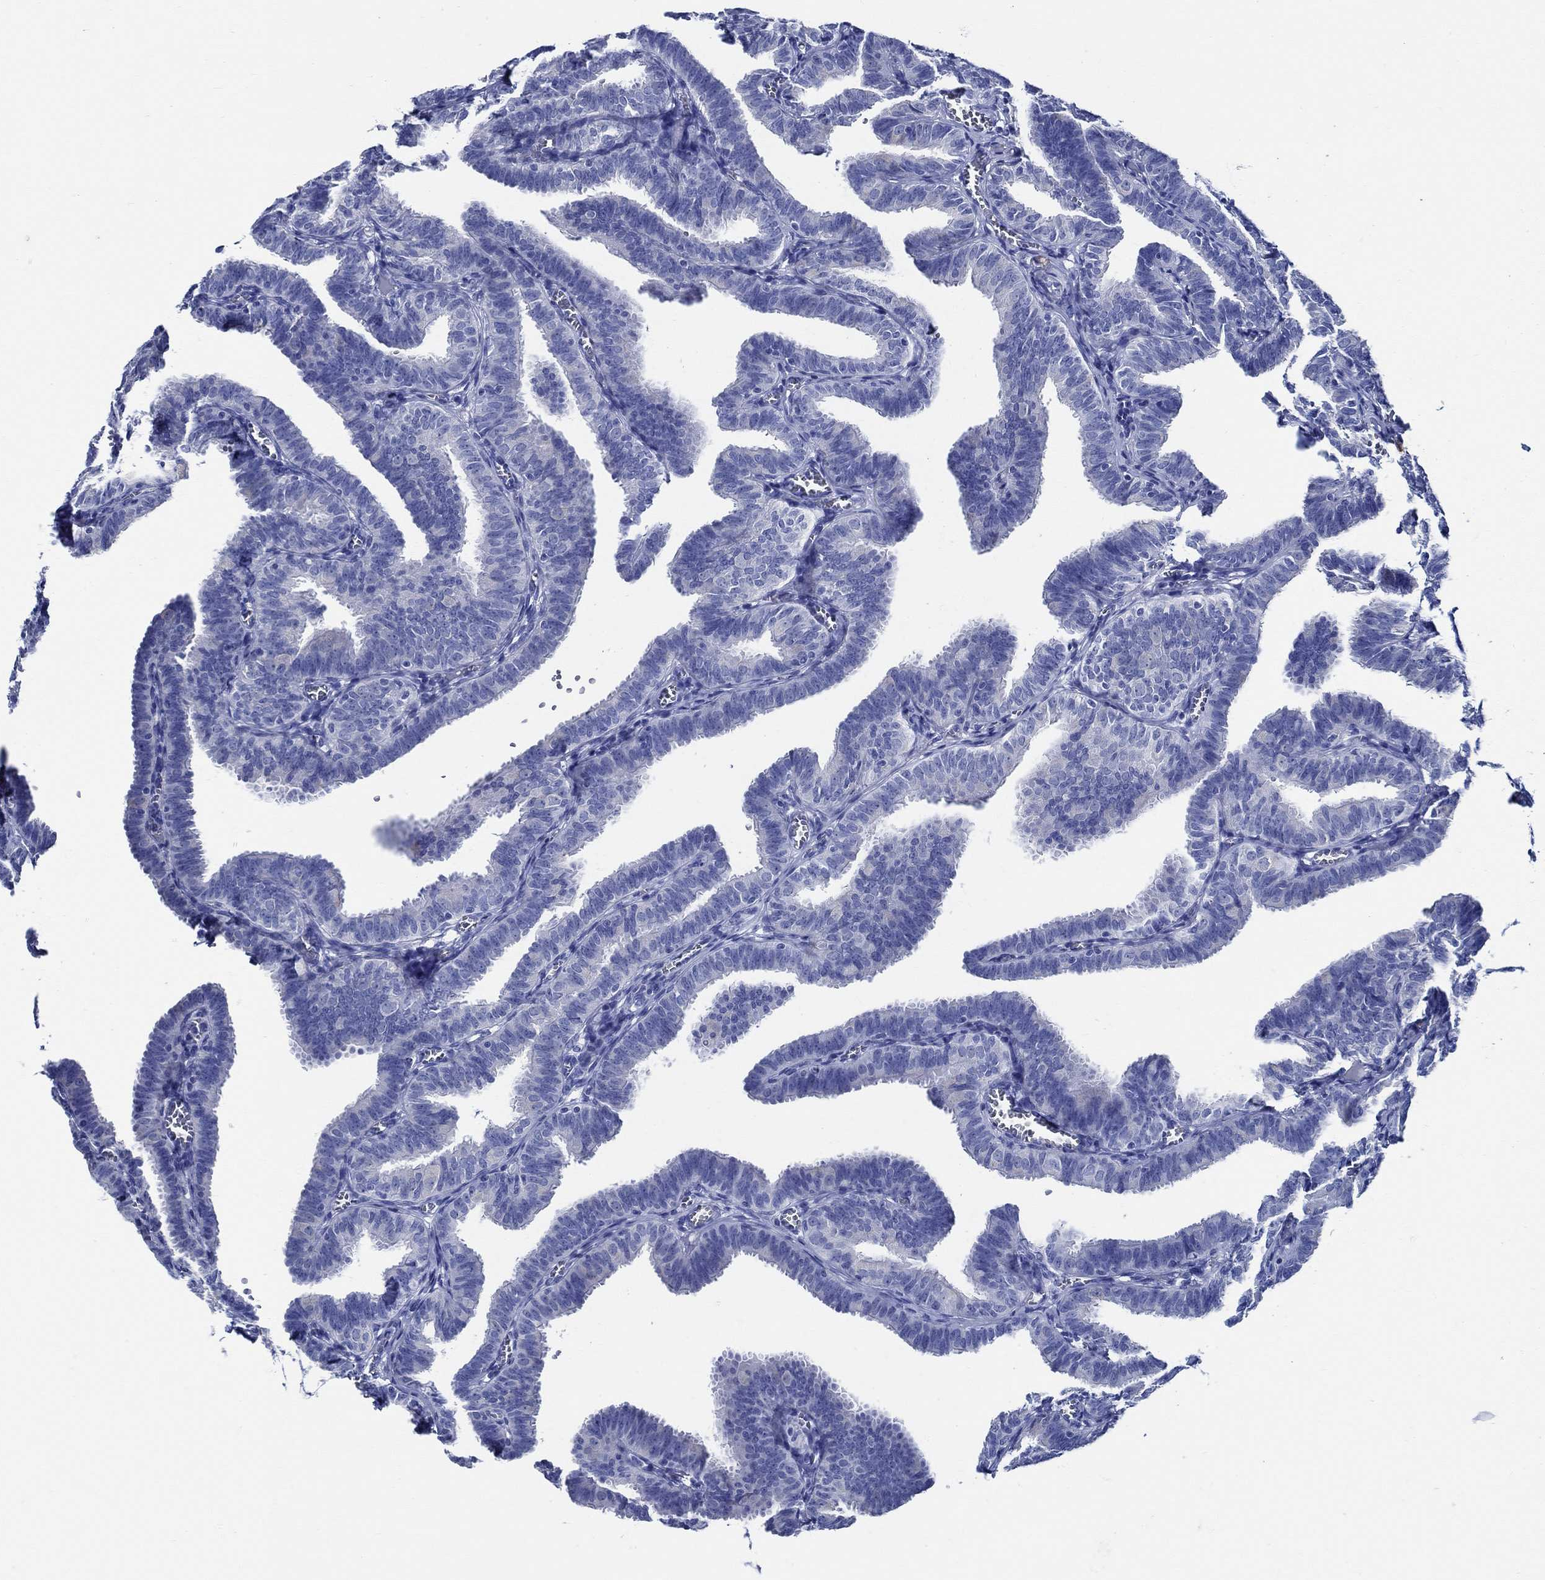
{"staining": {"intensity": "negative", "quantity": "none", "location": "none"}, "tissue": "fallopian tube", "cell_type": "Glandular cells", "image_type": "normal", "snomed": [{"axis": "morphology", "description": "Normal tissue, NOS"}, {"axis": "topography", "description": "Fallopian tube"}], "caption": "Normal fallopian tube was stained to show a protein in brown. There is no significant expression in glandular cells. Nuclei are stained in blue.", "gene": "WDR62", "patient": {"sex": "female", "age": 25}}